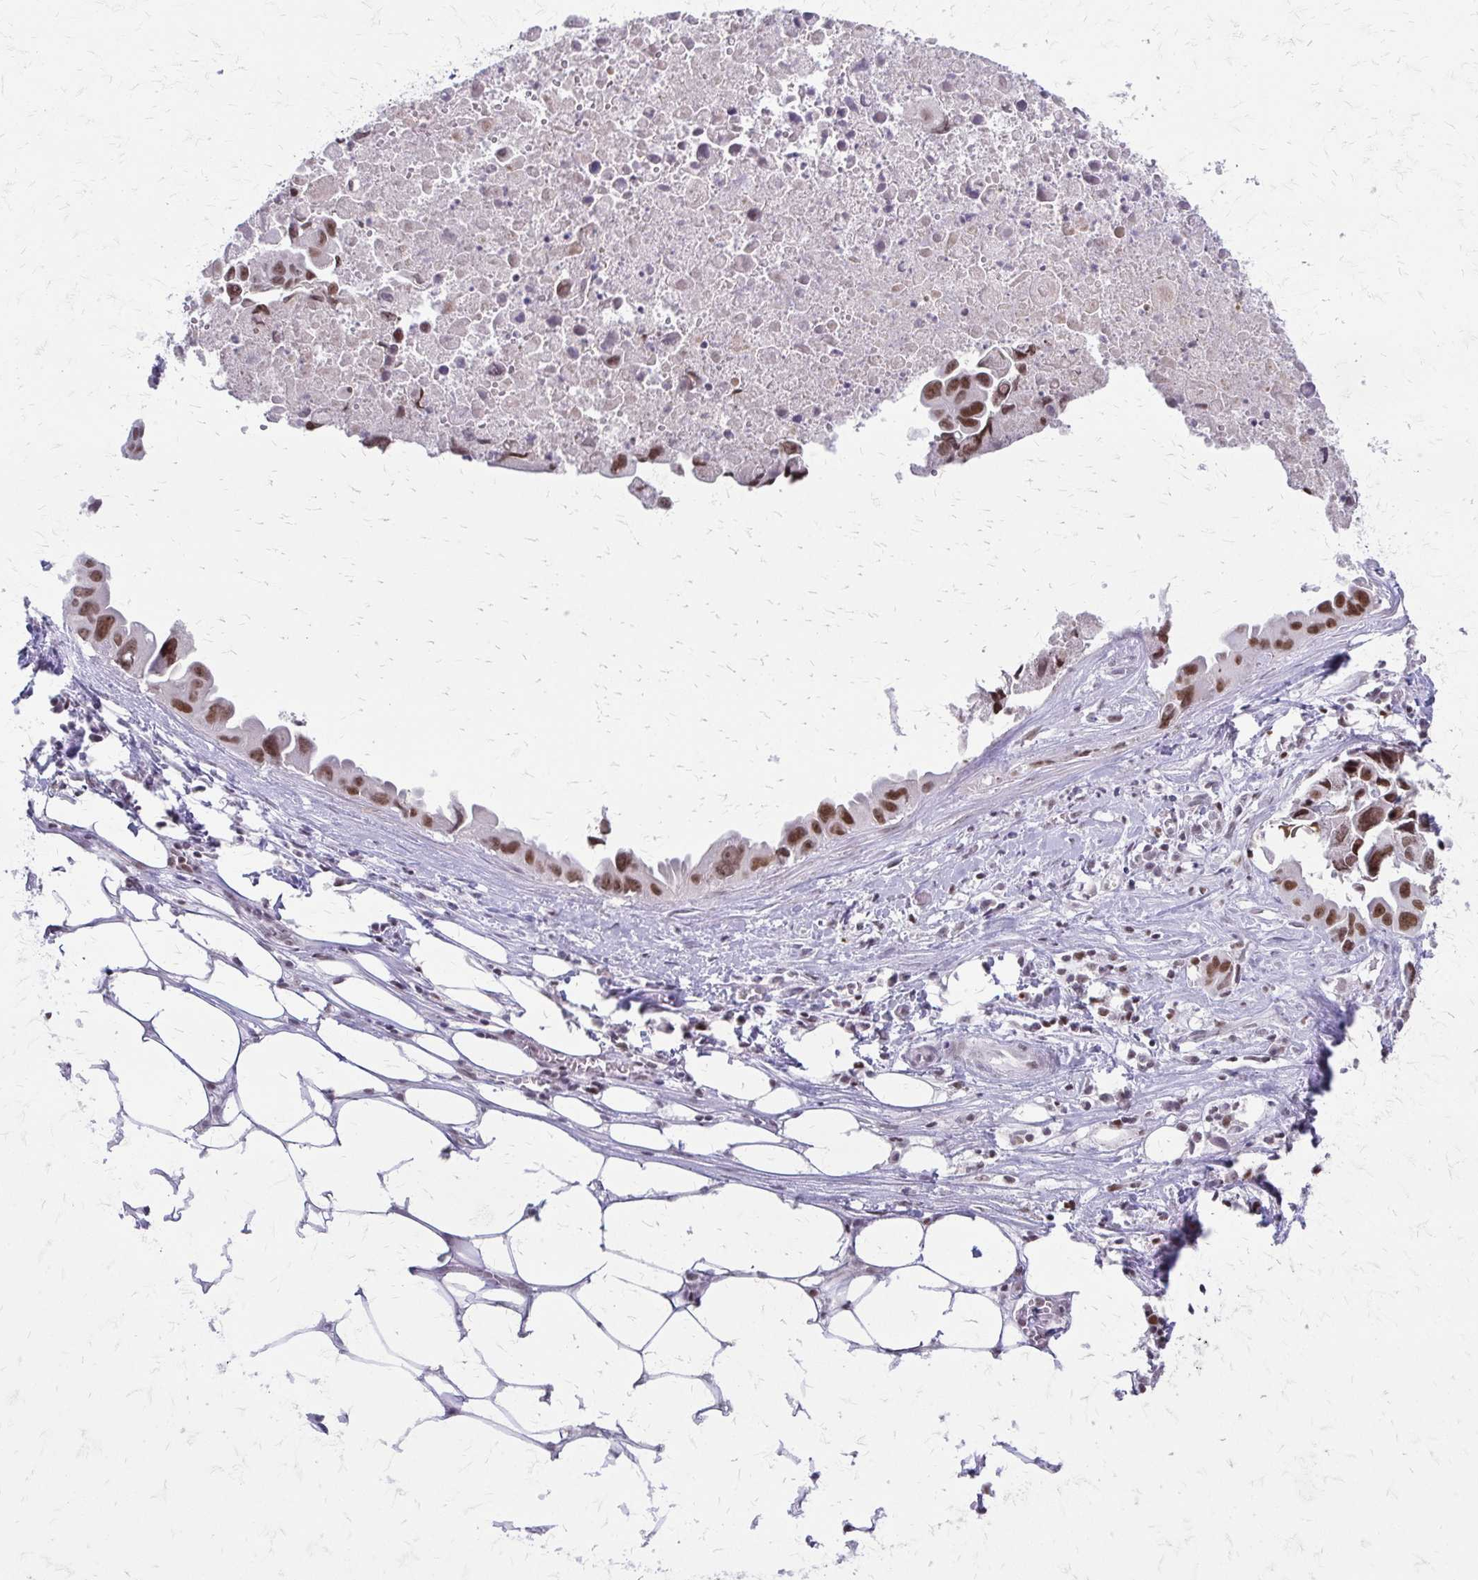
{"staining": {"intensity": "moderate", "quantity": ">75%", "location": "nuclear"}, "tissue": "lung cancer", "cell_type": "Tumor cells", "image_type": "cancer", "snomed": [{"axis": "morphology", "description": "Adenocarcinoma, NOS"}, {"axis": "topography", "description": "Lymph node"}, {"axis": "topography", "description": "Lung"}], "caption": "Protein analysis of lung cancer tissue displays moderate nuclear positivity in about >75% of tumor cells.", "gene": "EED", "patient": {"sex": "male", "age": 64}}